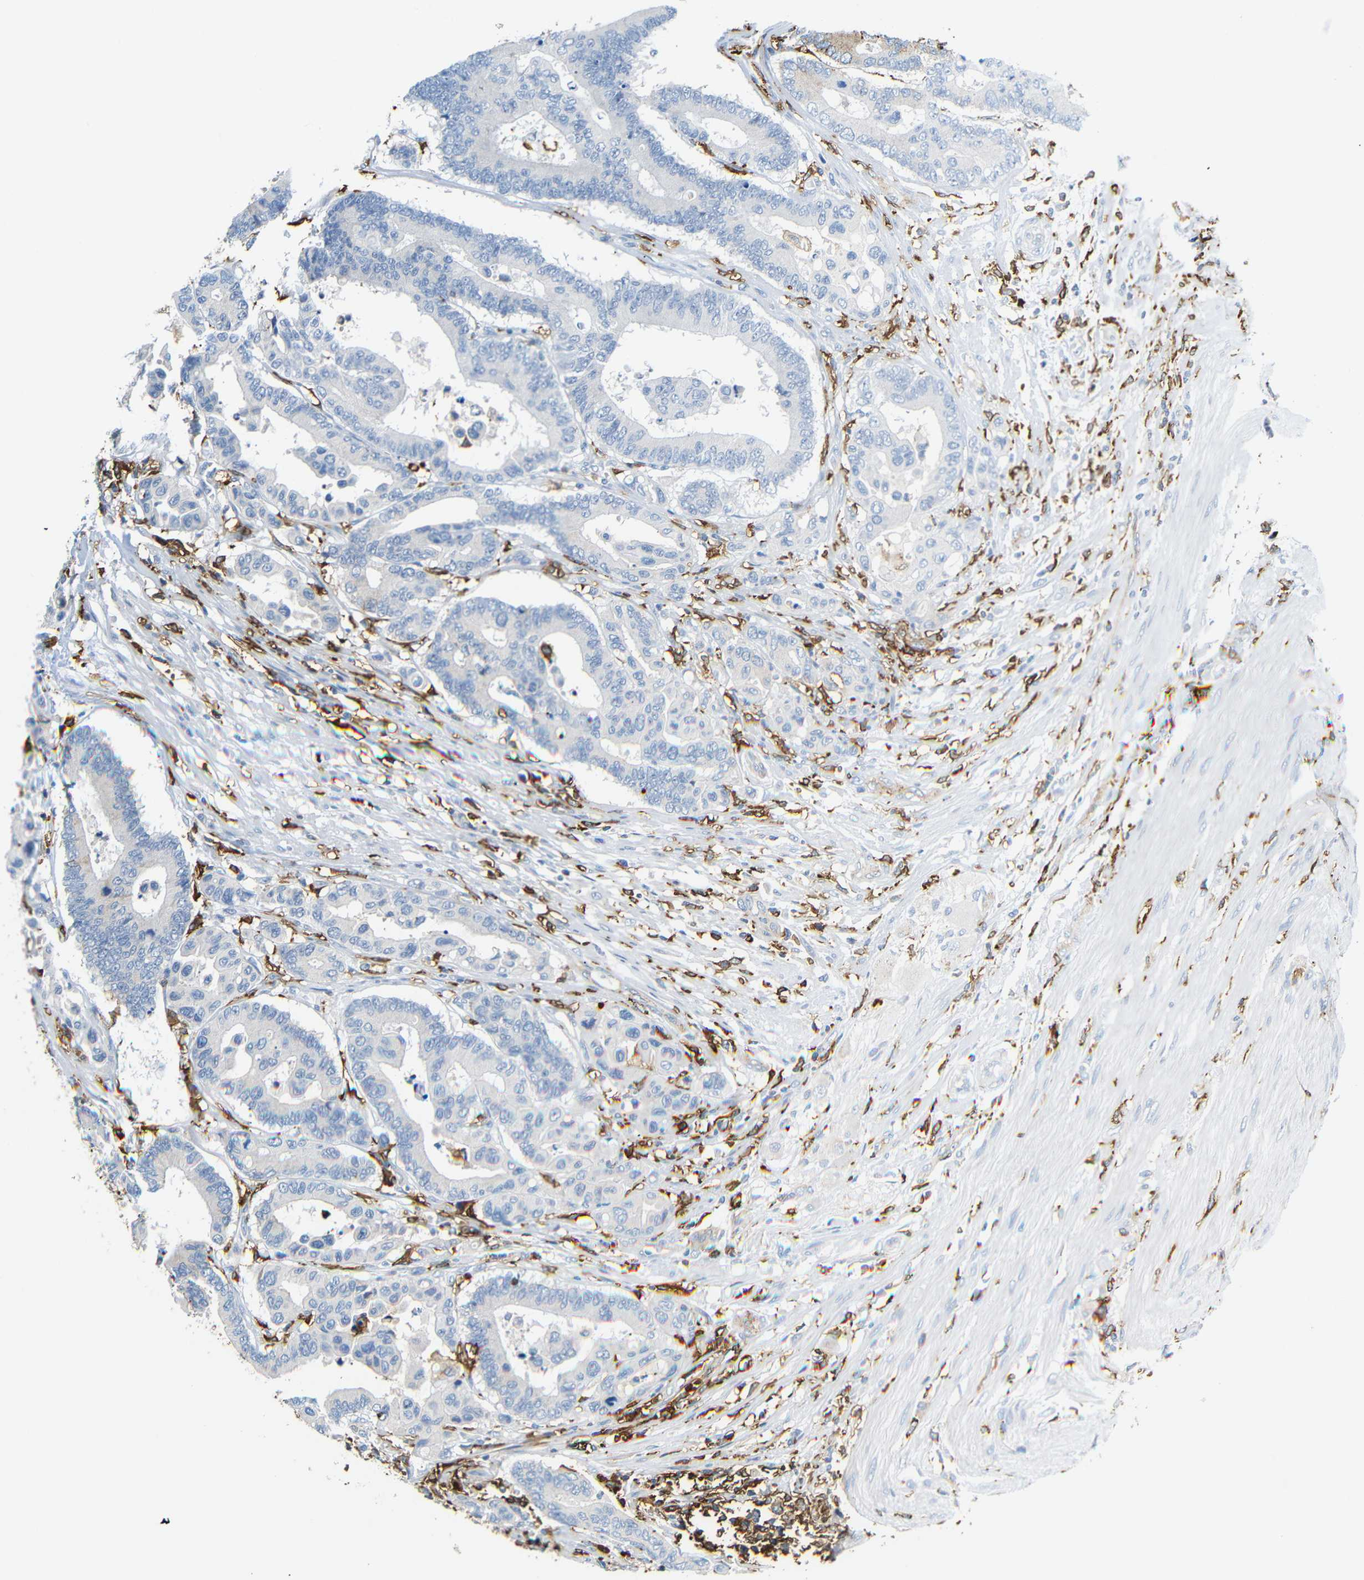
{"staining": {"intensity": "negative", "quantity": "none", "location": "none"}, "tissue": "colorectal cancer", "cell_type": "Tumor cells", "image_type": "cancer", "snomed": [{"axis": "morphology", "description": "Normal tissue, NOS"}, {"axis": "morphology", "description": "Adenocarcinoma, NOS"}, {"axis": "topography", "description": "Colon"}], "caption": "DAB immunohistochemical staining of colorectal cancer reveals no significant positivity in tumor cells. Nuclei are stained in blue.", "gene": "HLA-DQB1", "patient": {"sex": "male", "age": 82}}